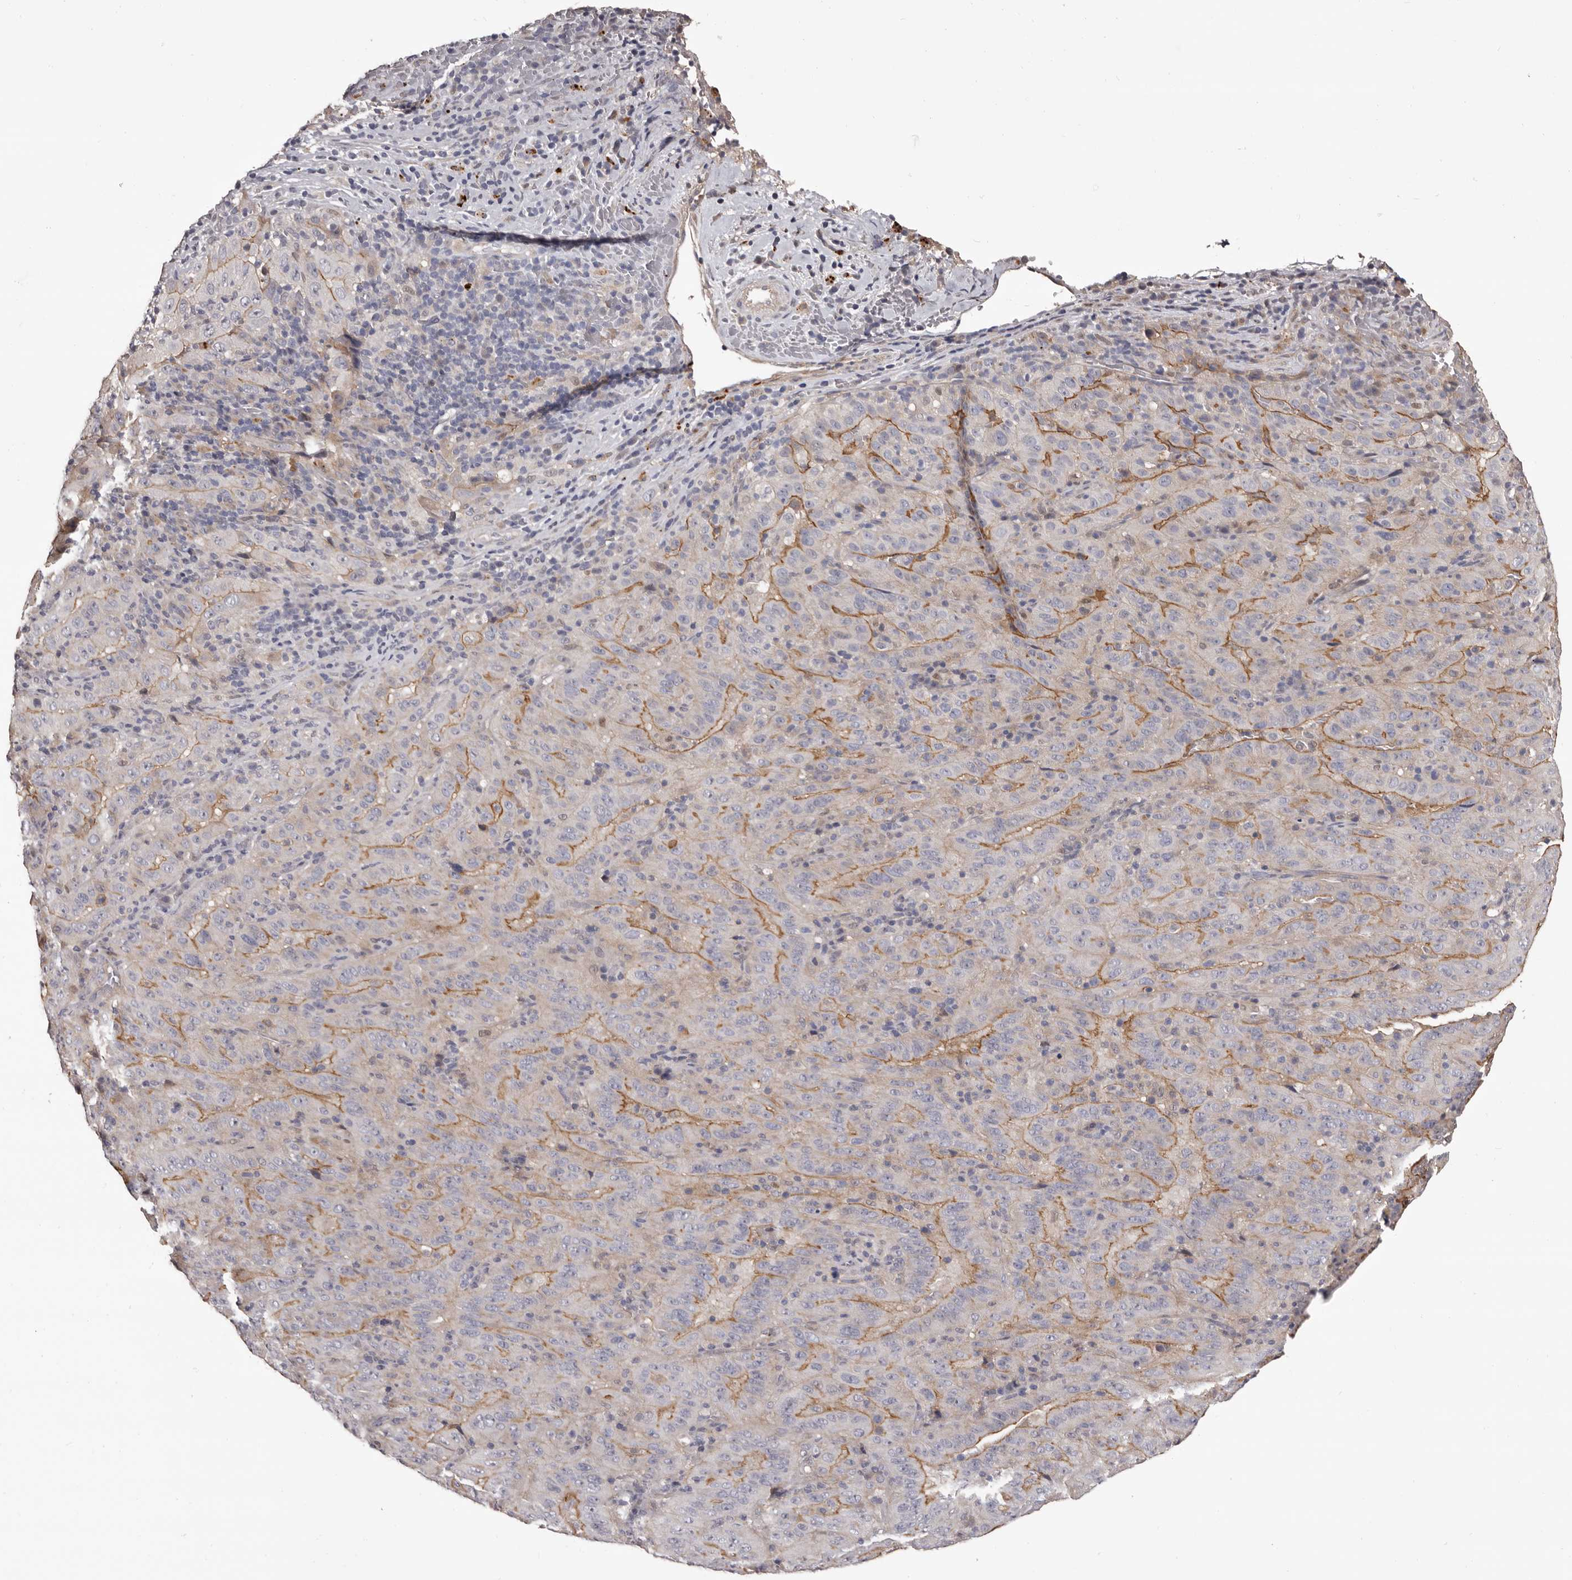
{"staining": {"intensity": "moderate", "quantity": "<25%", "location": "cytoplasmic/membranous"}, "tissue": "pancreatic cancer", "cell_type": "Tumor cells", "image_type": "cancer", "snomed": [{"axis": "morphology", "description": "Adenocarcinoma, NOS"}, {"axis": "topography", "description": "Pancreas"}], "caption": "Immunohistochemical staining of pancreatic cancer demonstrates low levels of moderate cytoplasmic/membranous protein positivity in approximately <25% of tumor cells.", "gene": "SLC10A4", "patient": {"sex": "male", "age": 63}}